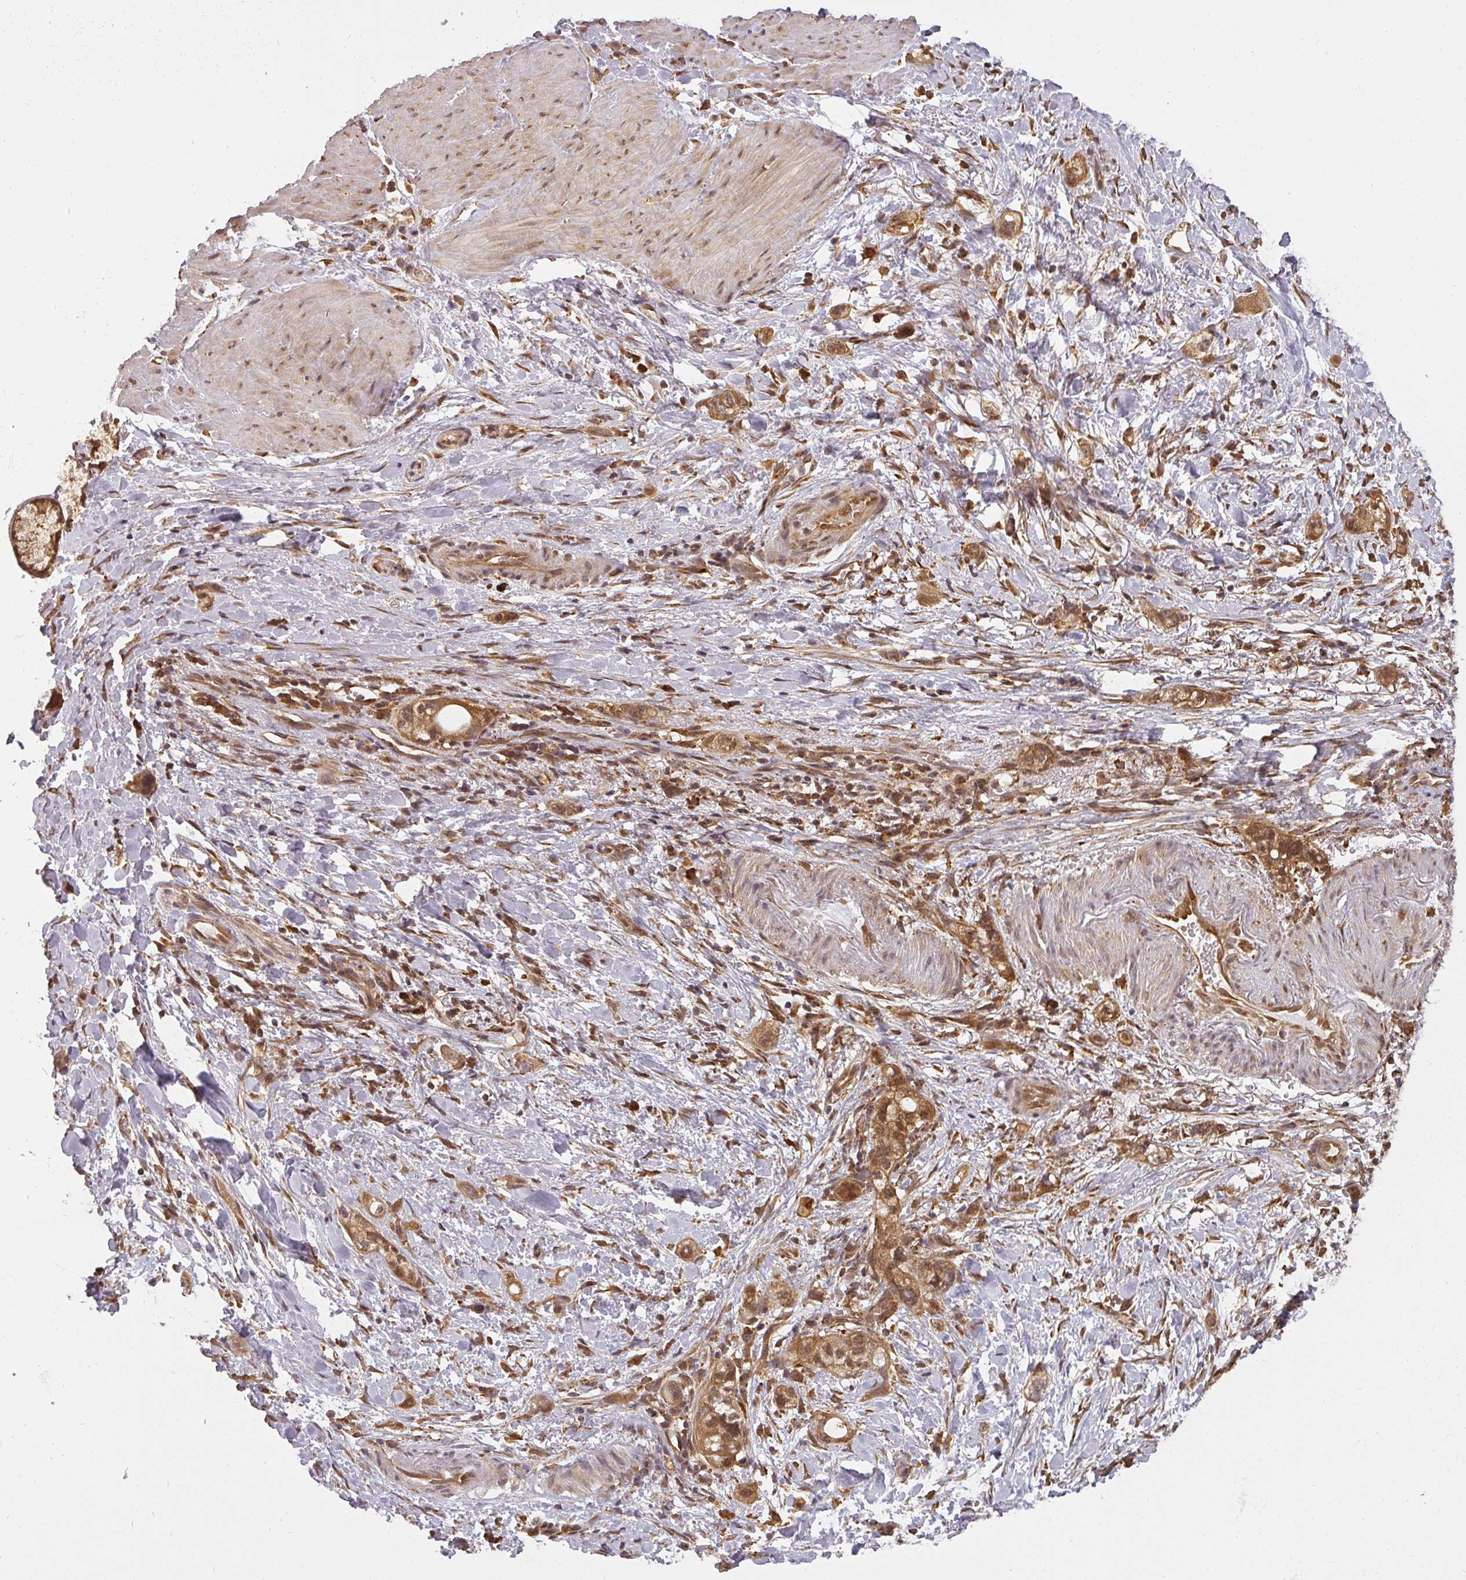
{"staining": {"intensity": "moderate", "quantity": ">75%", "location": "cytoplasmic/membranous,nuclear"}, "tissue": "stomach cancer", "cell_type": "Tumor cells", "image_type": "cancer", "snomed": [{"axis": "morphology", "description": "Adenocarcinoma, NOS"}, {"axis": "topography", "description": "Stomach"}, {"axis": "topography", "description": "Stomach, lower"}], "caption": "Immunohistochemistry of human stomach cancer exhibits medium levels of moderate cytoplasmic/membranous and nuclear staining in approximately >75% of tumor cells. The staining was performed using DAB (3,3'-diaminobenzidine) to visualize the protein expression in brown, while the nuclei were stained in blue with hematoxylin (Magnification: 20x).", "gene": "PPP6R3", "patient": {"sex": "female", "age": 48}}